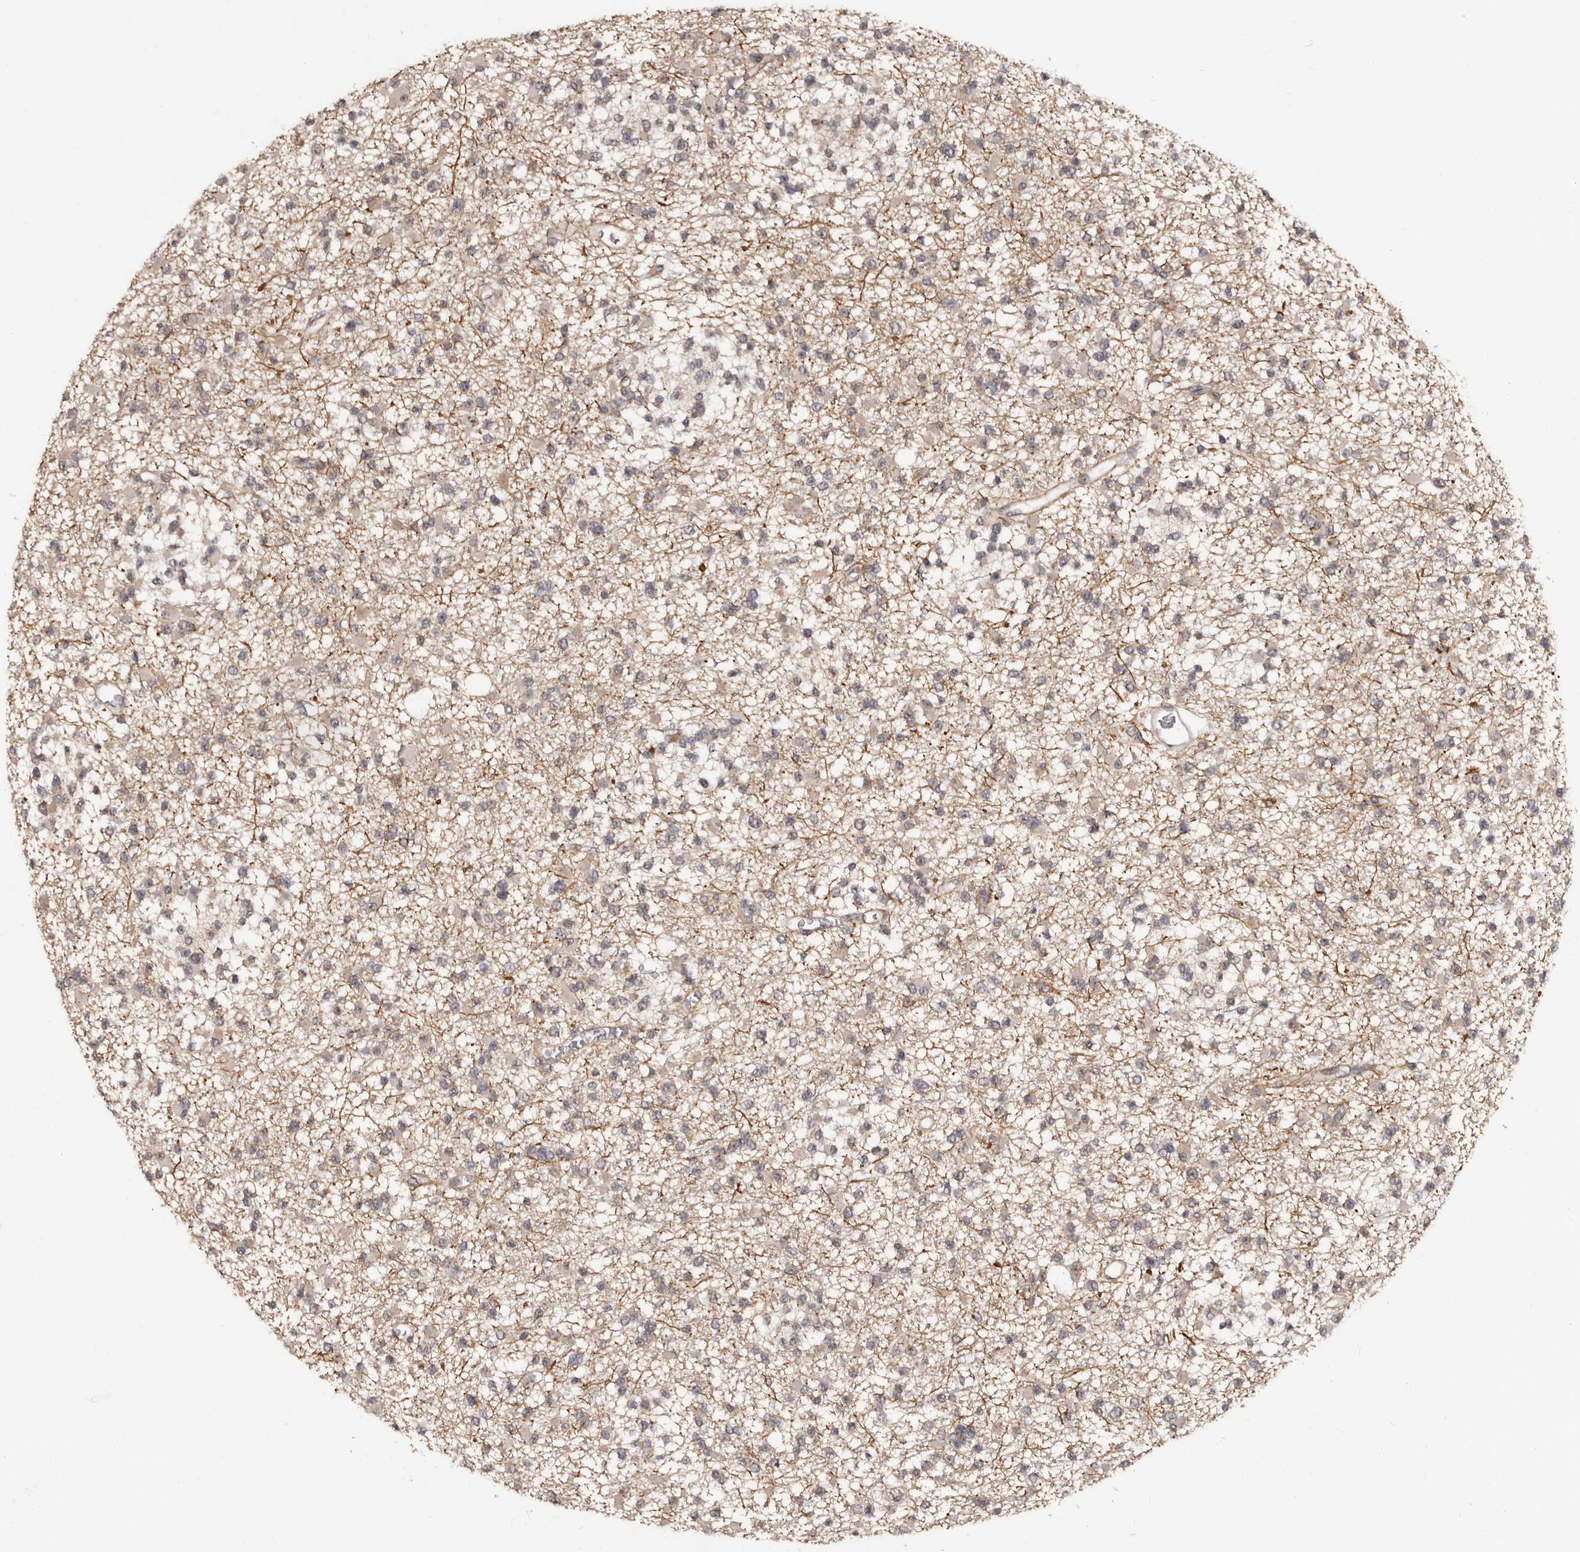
{"staining": {"intensity": "weak", "quantity": "<25%", "location": "cytoplasmic/membranous"}, "tissue": "glioma", "cell_type": "Tumor cells", "image_type": "cancer", "snomed": [{"axis": "morphology", "description": "Glioma, malignant, Low grade"}, {"axis": "topography", "description": "Brain"}], "caption": "This is an immunohistochemistry photomicrograph of glioma. There is no expression in tumor cells.", "gene": "TBC1D22B", "patient": {"sex": "female", "age": 22}}